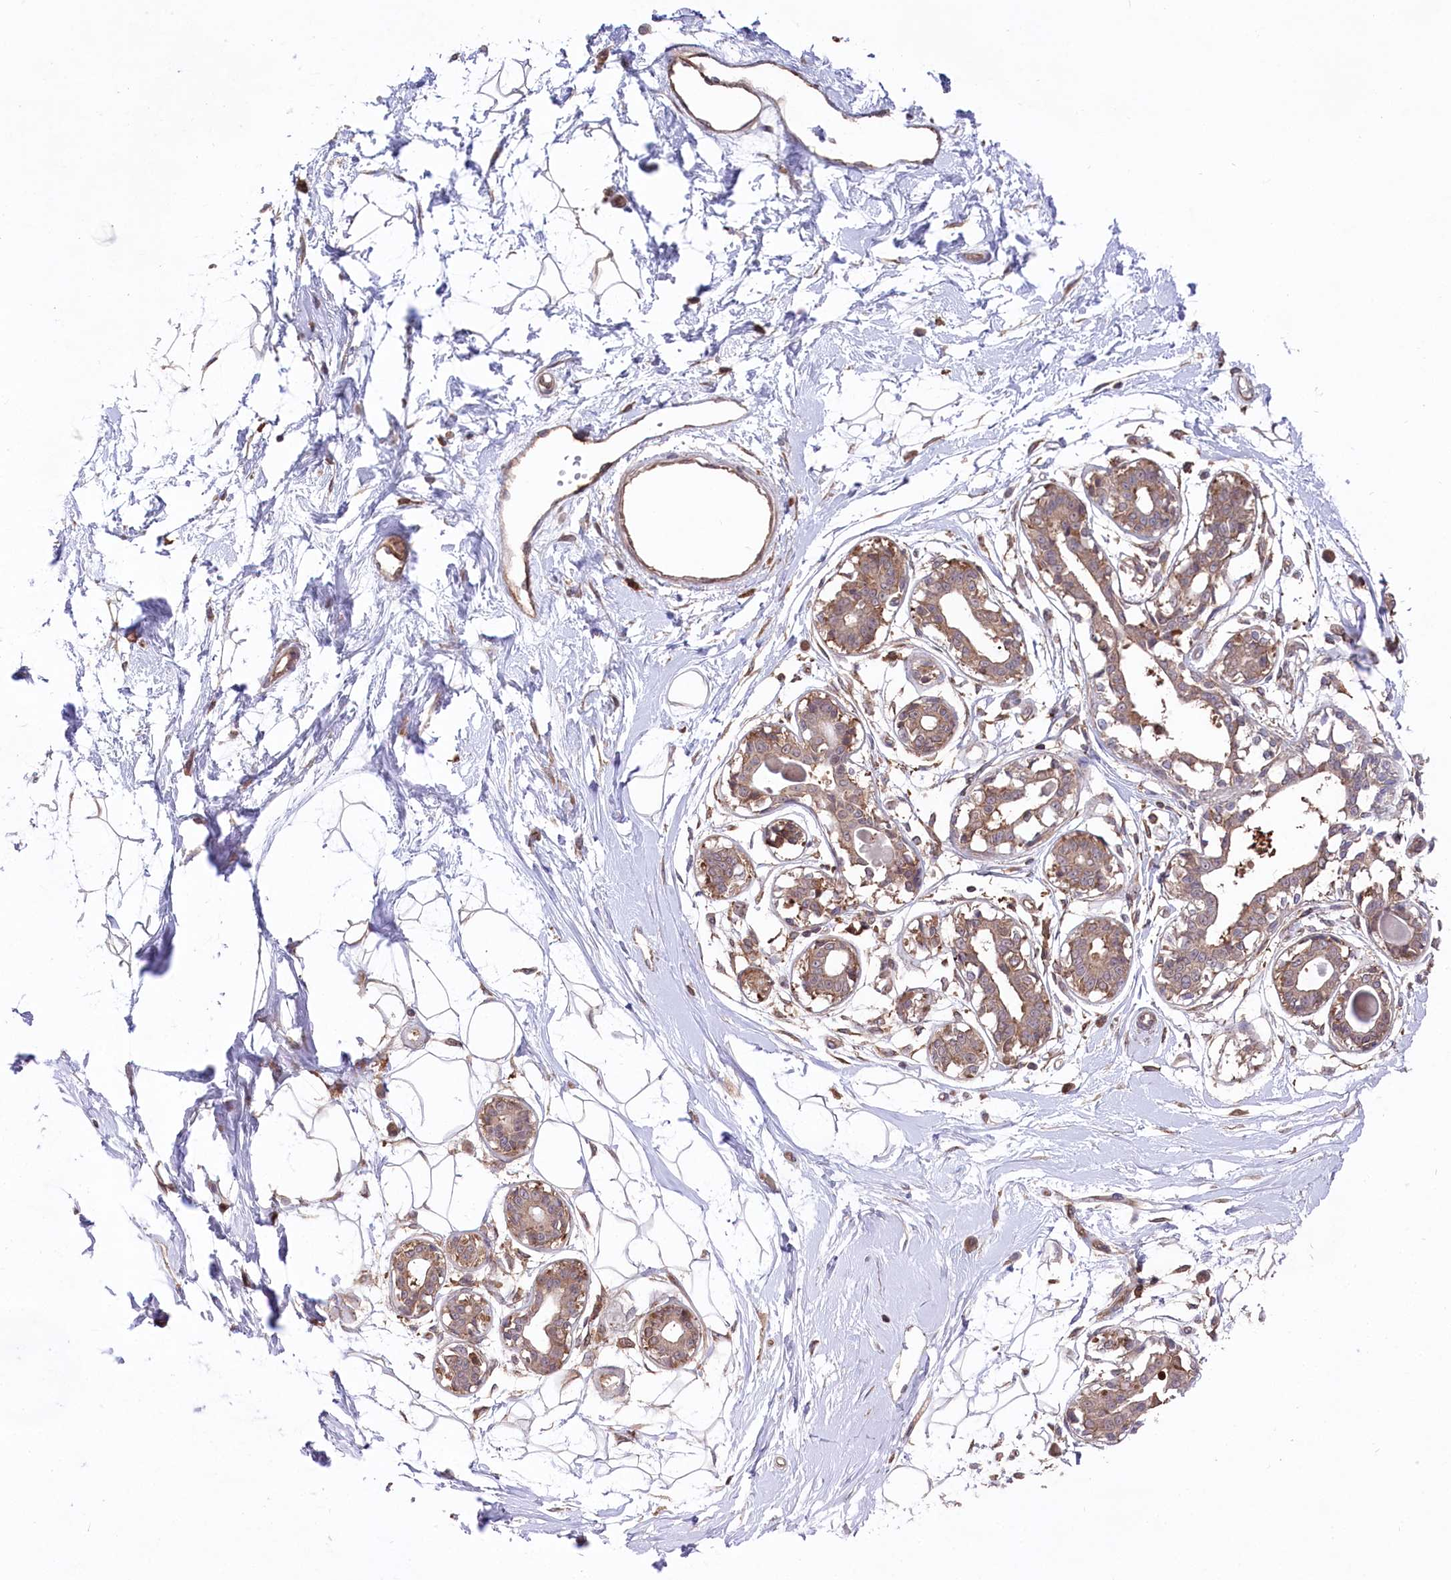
{"staining": {"intensity": "moderate", "quantity": "25%-75%", "location": "cytoplasmic/membranous"}, "tissue": "breast", "cell_type": "Adipocytes", "image_type": "normal", "snomed": [{"axis": "morphology", "description": "Normal tissue, NOS"}, {"axis": "topography", "description": "Breast"}], "caption": "Immunohistochemical staining of unremarkable breast reveals 25%-75% levels of moderate cytoplasmic/membranous protein staining in approximately 25%-75% of adipocytes. (DAB IHC, brown staining for protein, blue staining for nuclei).", "gene": "PPP1R21", "patient": {"sex": "female", "age": 45}}